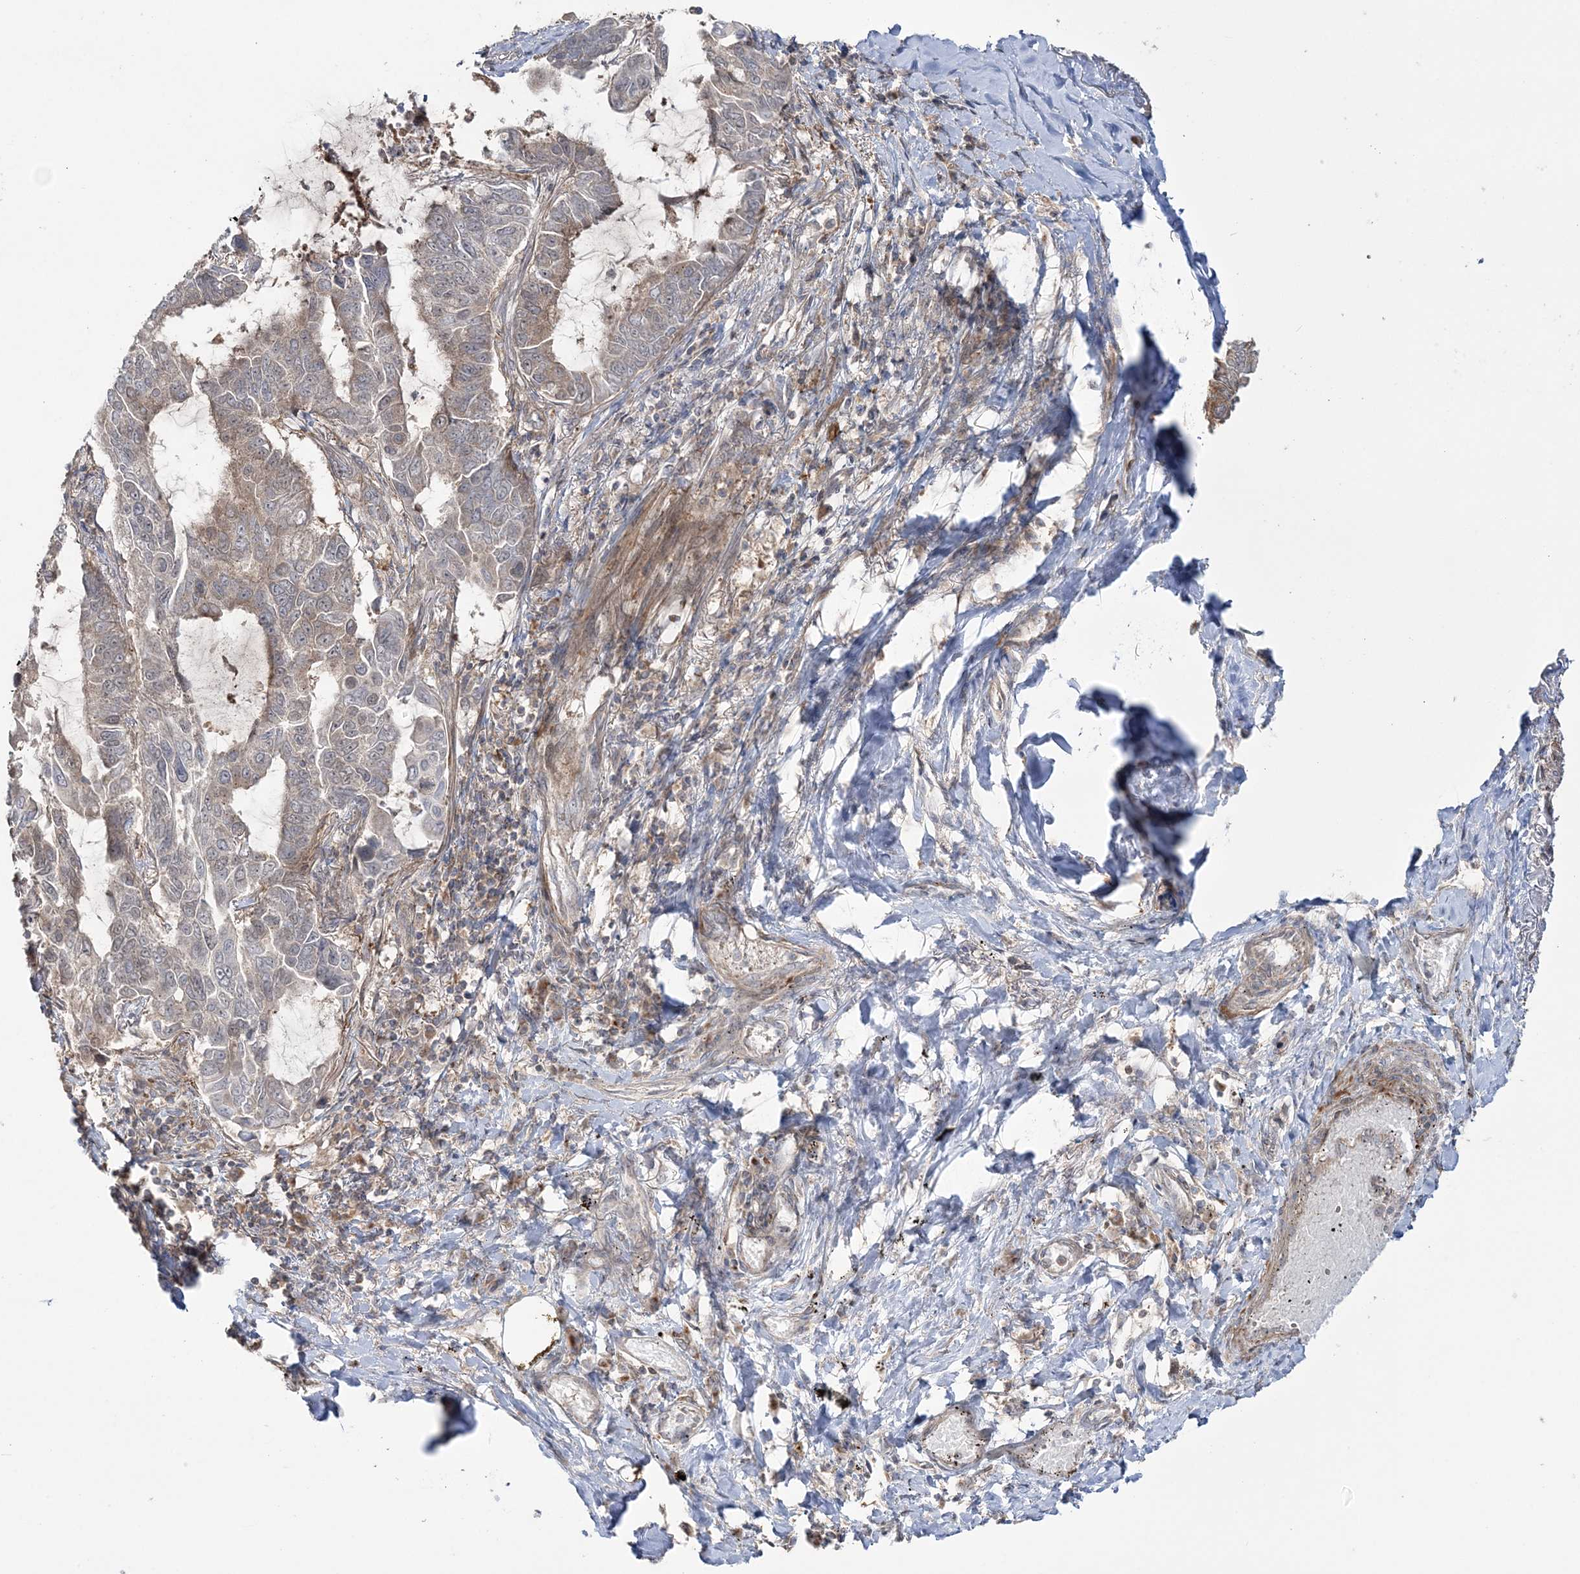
{"staining": {"intensity": "weak", "quantity": "<25%", "location": "cytoplasmic/membranous"}, "tissue": "lung cancer", "cell_type": "Tumor cells", "image_type": "cancer", "snomed": [{"axis": "morphology", "description": "Adenocarcinoma, NOS"}, {"axis": "topography", "description": "Lung"}], "caption": "Immunohistochemistry micrograph of neoplastic tissue: human lung adenocarcinoma stained with DAB (3,3'-diaminobenzidine) reveals no significant protein positivity in tumor cells.", "gene": "MOCS2", "patient": {"sex": "male", "age": 64}}